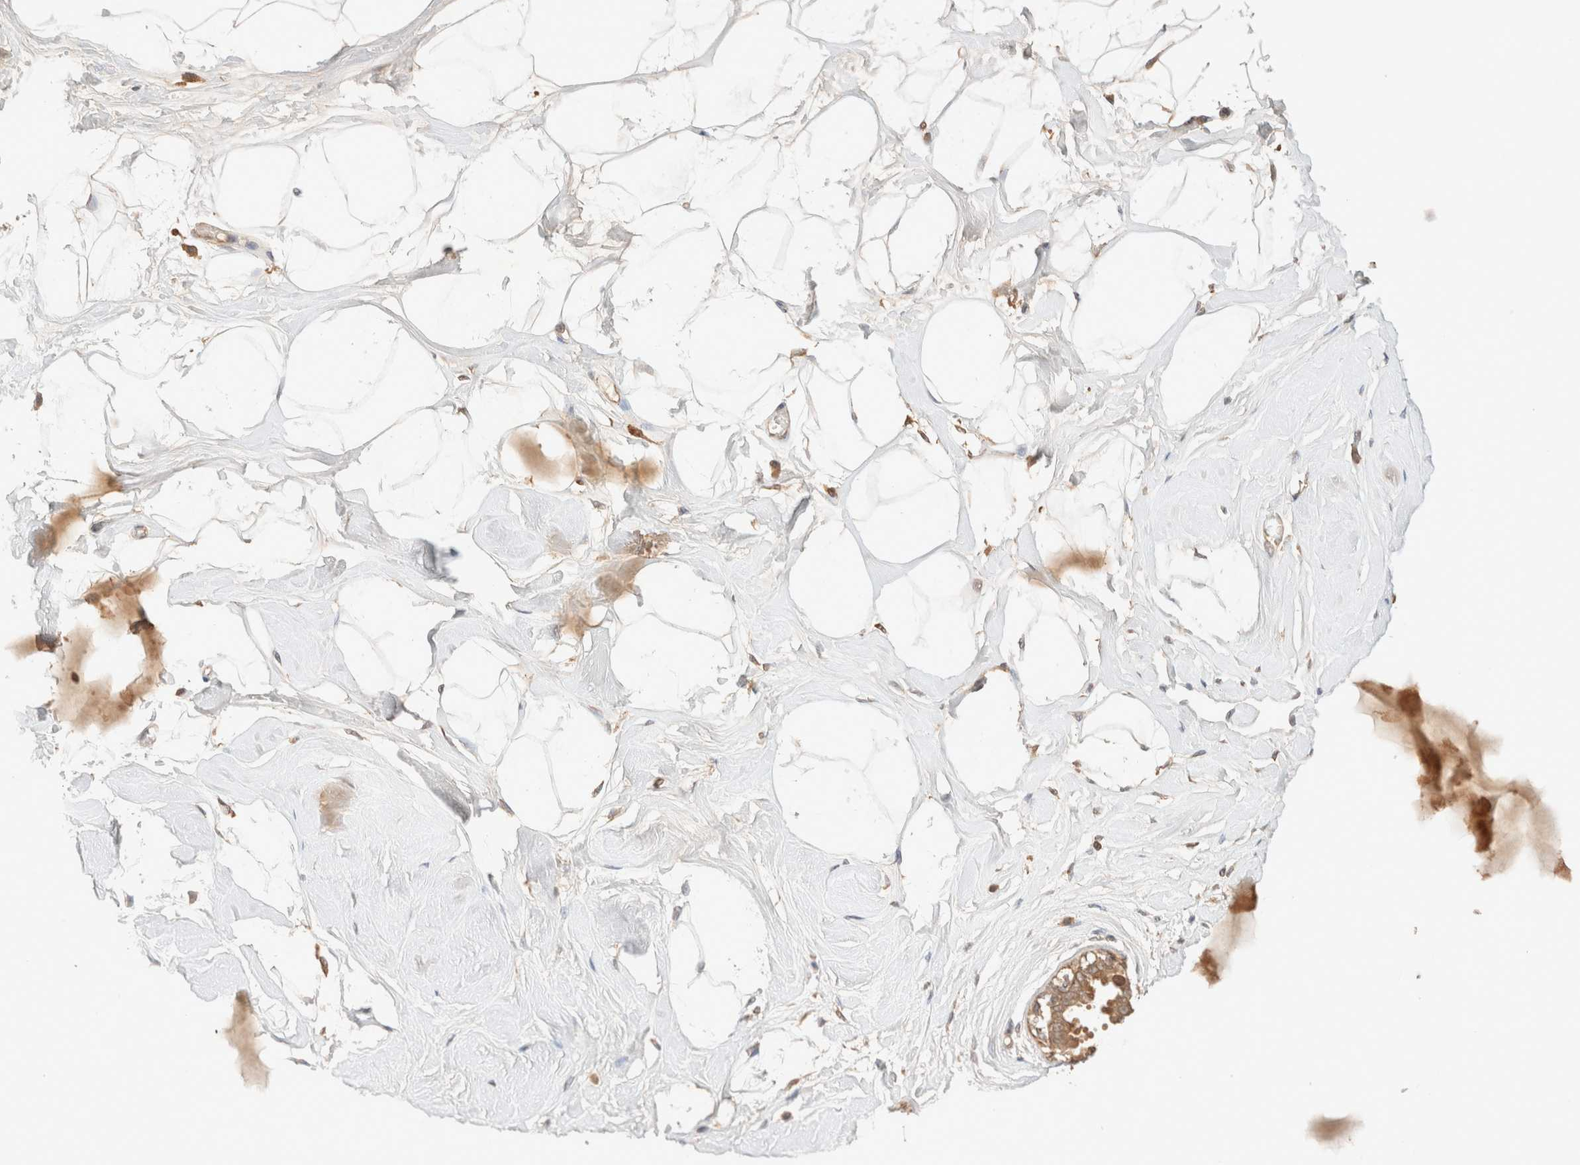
{"staining": {"intensity": "moderate", "quantity": "<25%", "location": "cytoplasmic/membranous"}, "tissue": "breast", "cell_type": "Adipocytes", "image_type": "normal", "snomed": [{"axis": "morphology", "description": "Normal tissue, NOS"}, {"axis": "topography", "description": "Breast"}], "caption": "Immunohistochemistry (IHC) image of normal breast stained for a protein (brown), which demonstrates low levels of moderate cytoplasmic/membranous positivity in approximately <25% of adipocytes.", "gene": "CARNMT1", "patient": {"sex": "female", "age": 45}}